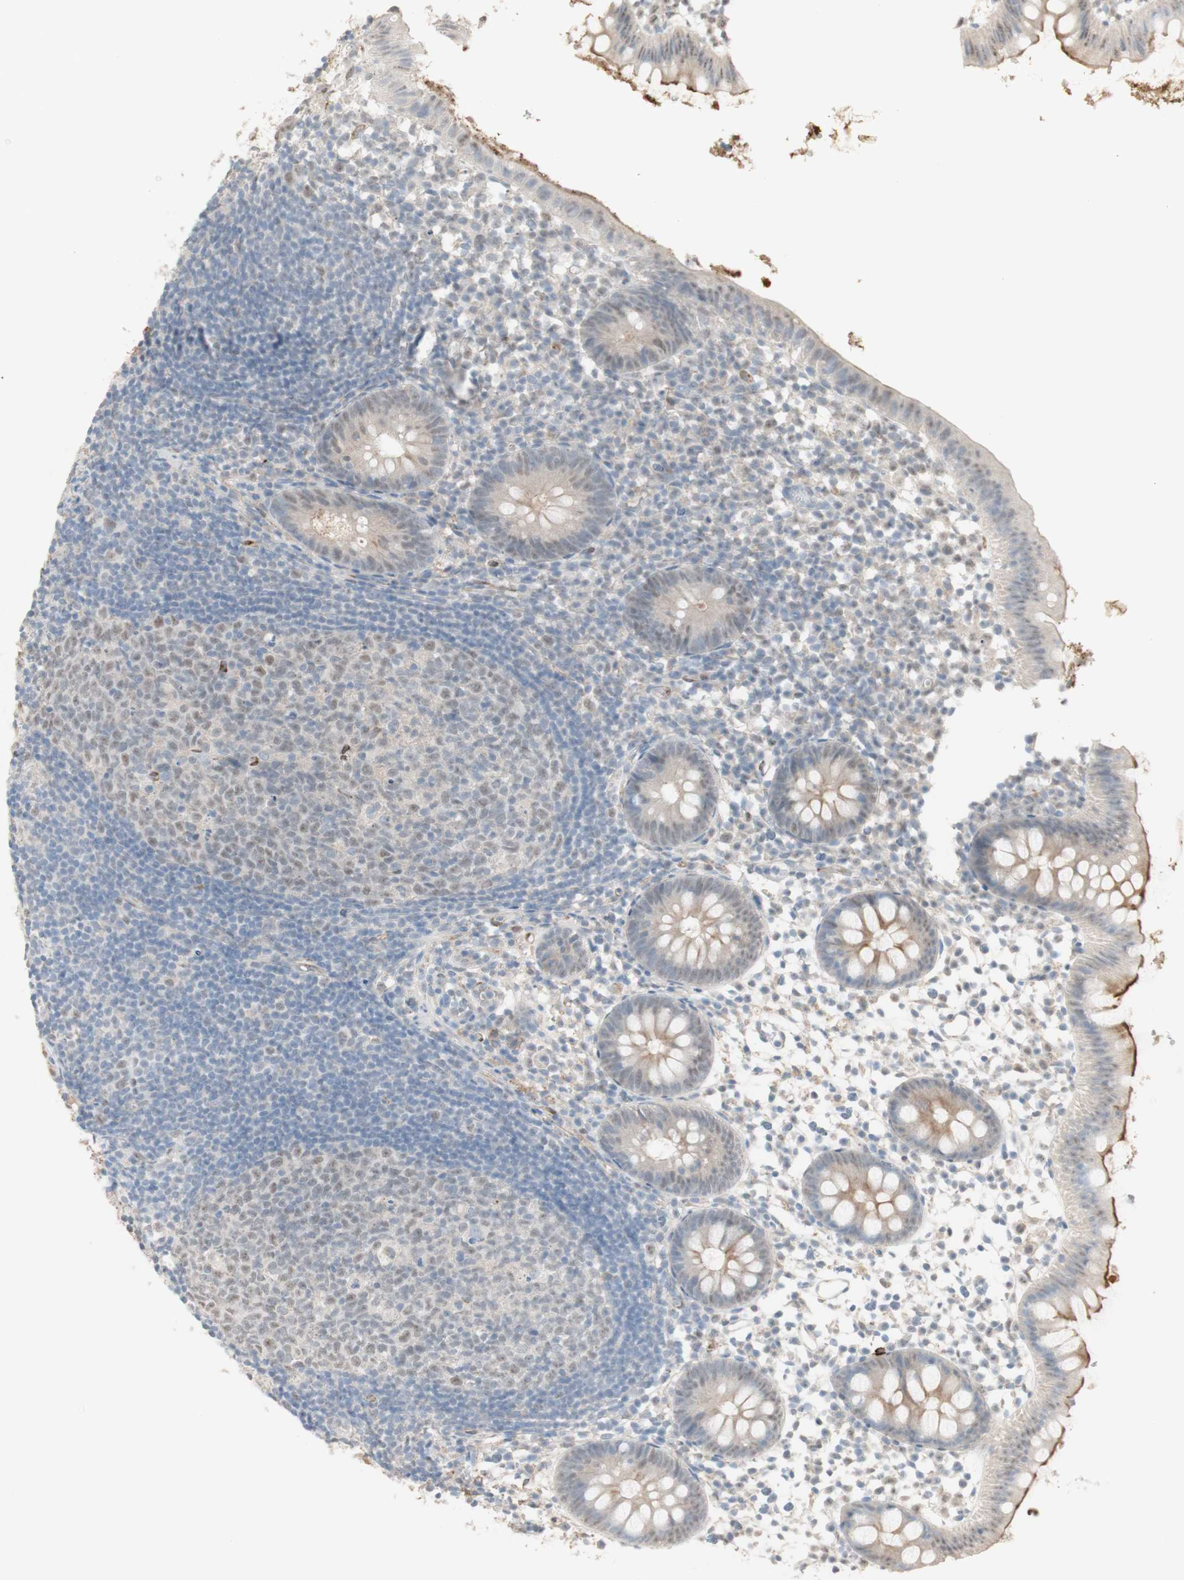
{"staining": {"intensity": "negative", "quantity": "none", "location": "none"}, "tissue": "appendix", "cell_type": "Glandular cells", "image_type": "normal", "snomed": [{"axis": "morphology", "description": "Normal tissue, NOS"}, {"axis": "topography", "description": "Appendix"}], "caption": "Immunohistochemistry micrograph of benign appendix: appendix stained with DAB (3,3'-diaminobenzidine) demonstrates no significant protein expression in glandular cells. The staining is performed using DAB (3,3'-diaminobenzidine) brown chromogen with nuclei counter-stained in using hematoxylin.", "gene": "MUC3A", "patient": {"sex": "female", "age": 20}}